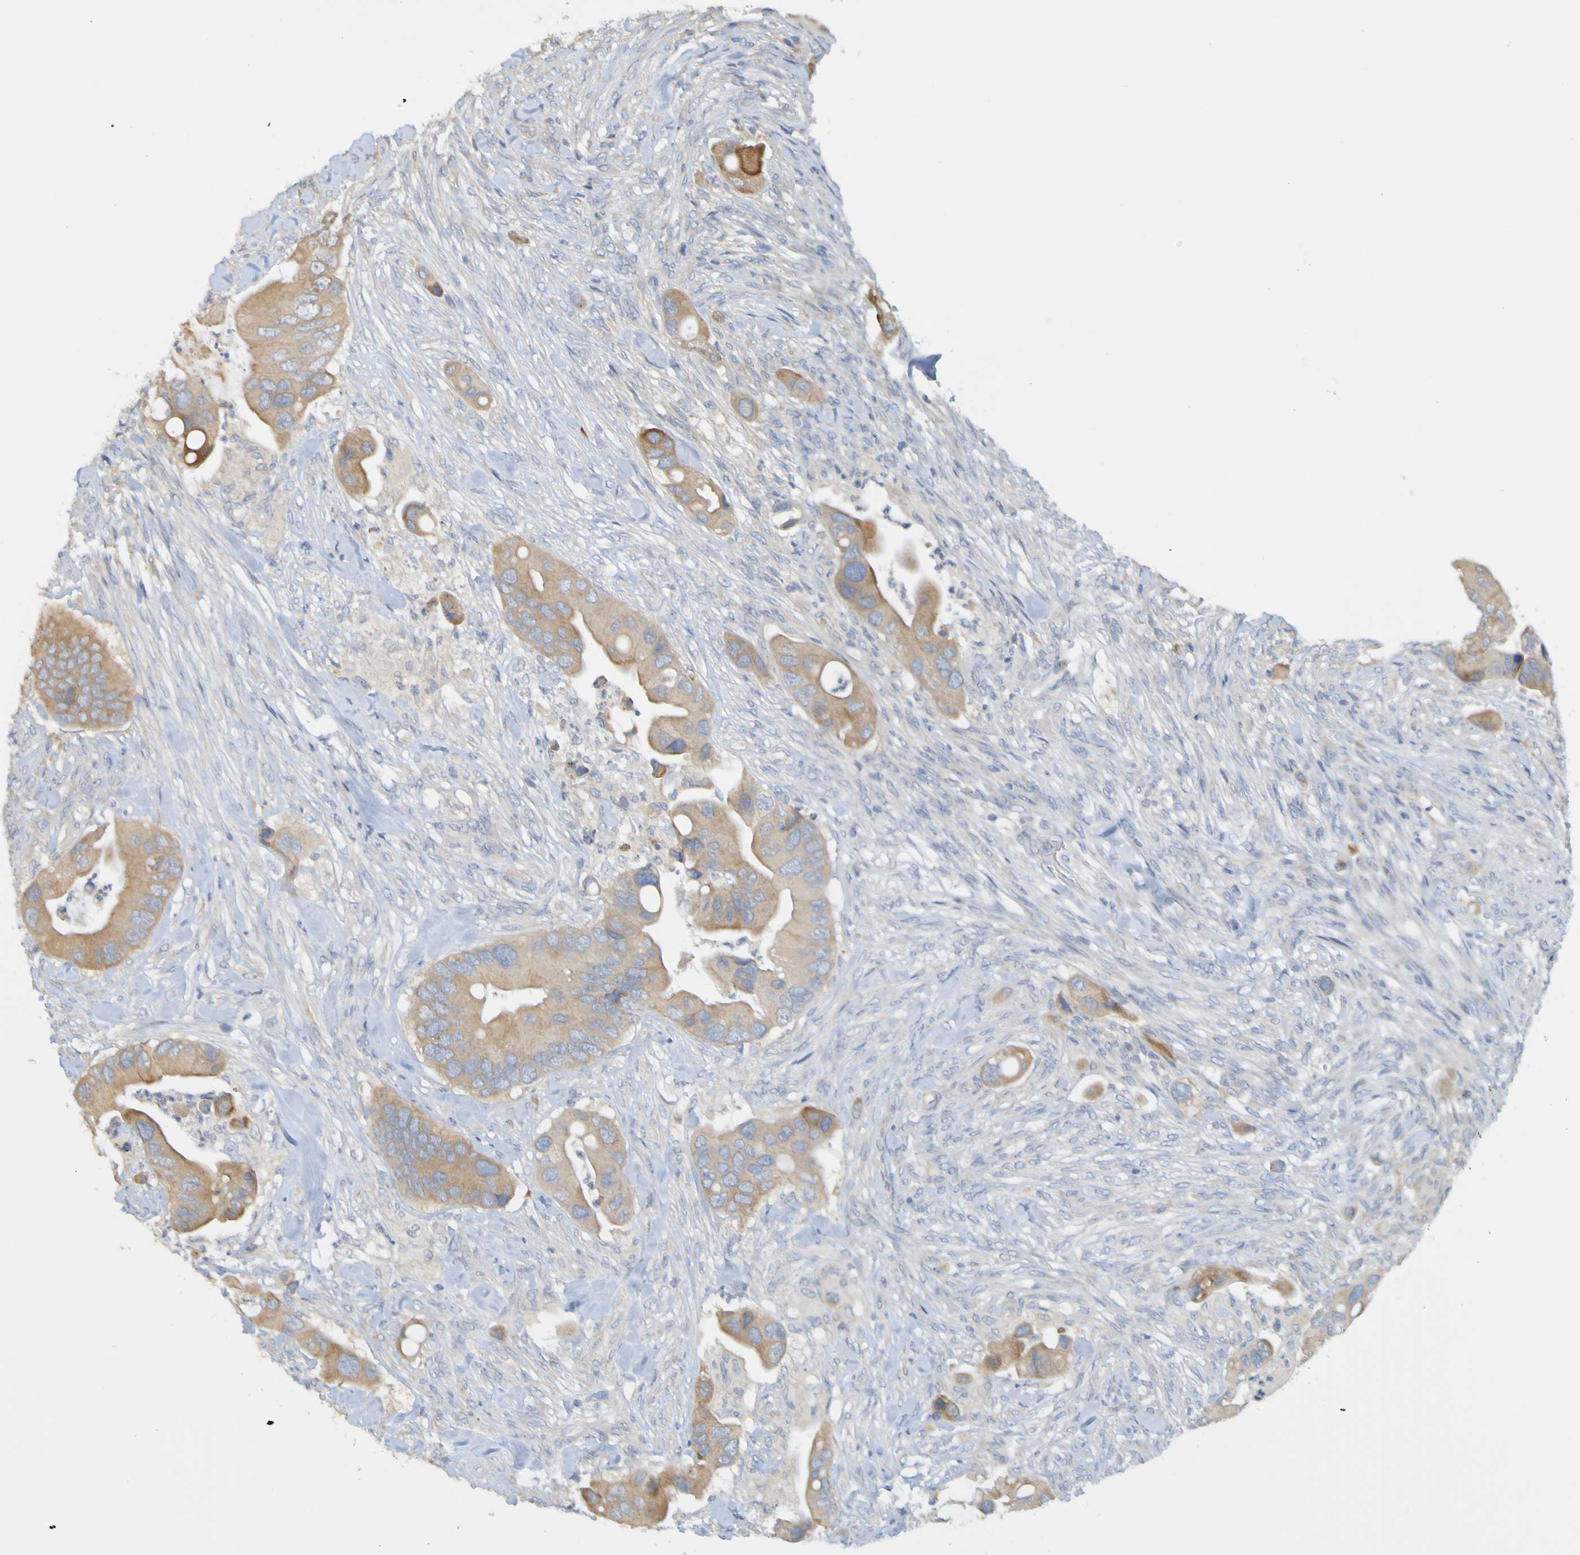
{"staining": {"intensity": "moderate", "quantity": ">75%", "location": "cytoplasmic/membranous"}, "tissue": "colorectal cancer", "cell_type": "Tumor cells", "image_type": "cancer", "snomed": [{"axis": "morphology", "description": "Adenocarcinoma, NOS"}, {"axis": "topography", "description": "Rectum"}], "caption": "An immunohistochemistry (IHC) micrograph of neoplastic tissue is shown. Protein staining in brown shows moderate cytoplasmic/membranous positivity in colorectal cancer within tumor cells. Using DAB (brown) and hematoxylin (blue) stains, captured at high magnification using brightfield microscopy.", "gene": "NAV2", "patient": {"sex": "female", "age": 57}}